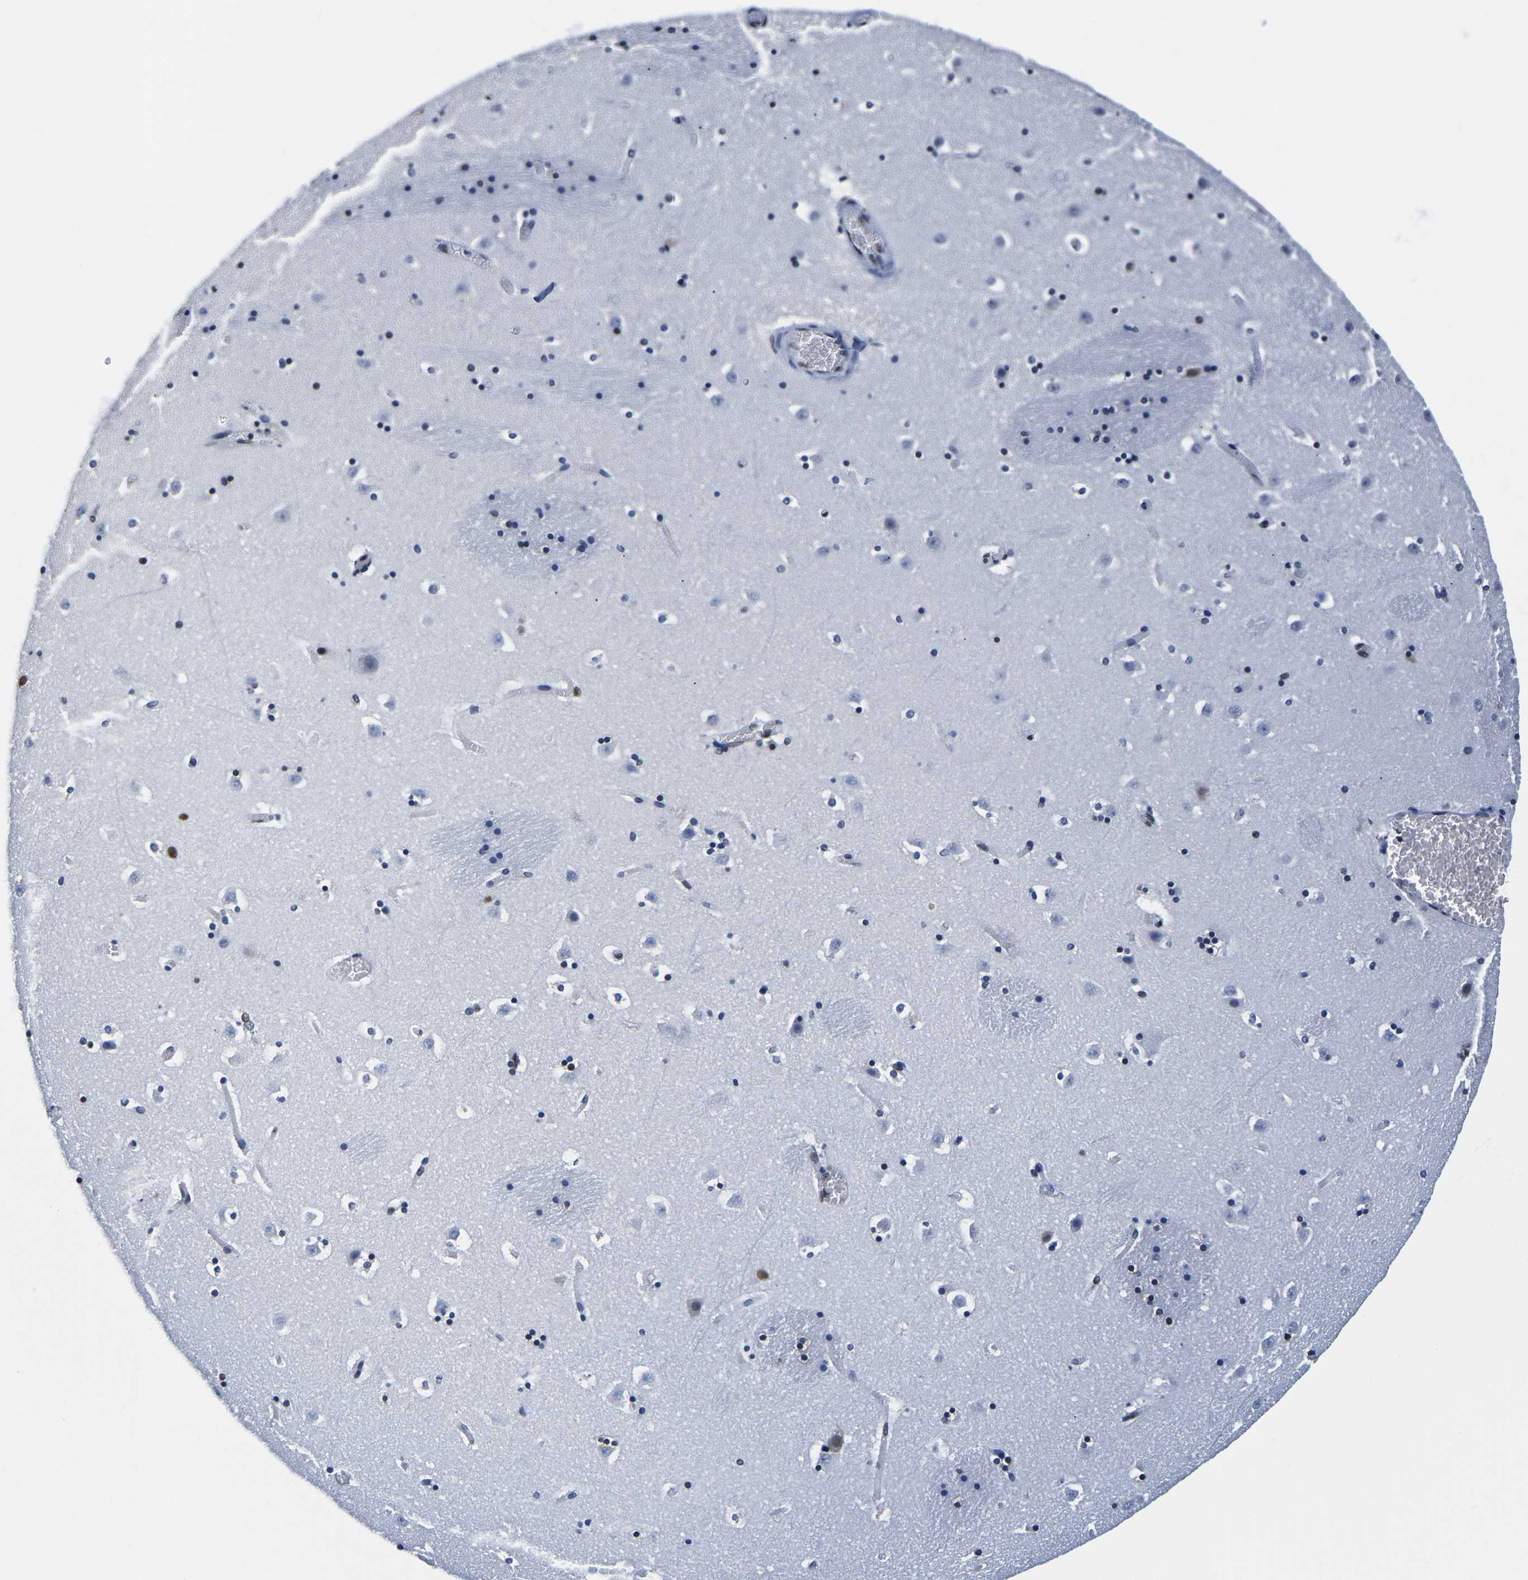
{"staining": {"intensity": "moderate", "quantity": "<25%", "location": "nuclear"}, "tissue": "caudate", "cell_type": "Glial cells", "image_type": "normal", "snomed": [{"axis": "morphology", "description": "Normal tissue, NOS"}, {"axis": "topography", "description": "Lateral ventricle wall"}], "caption": "Glial cells demonstrate moderate nuclear expression in approximately <25% of cells in benign caudate.", "gene": "UBA1", "patient": {"sex": "male", "age": 45}}